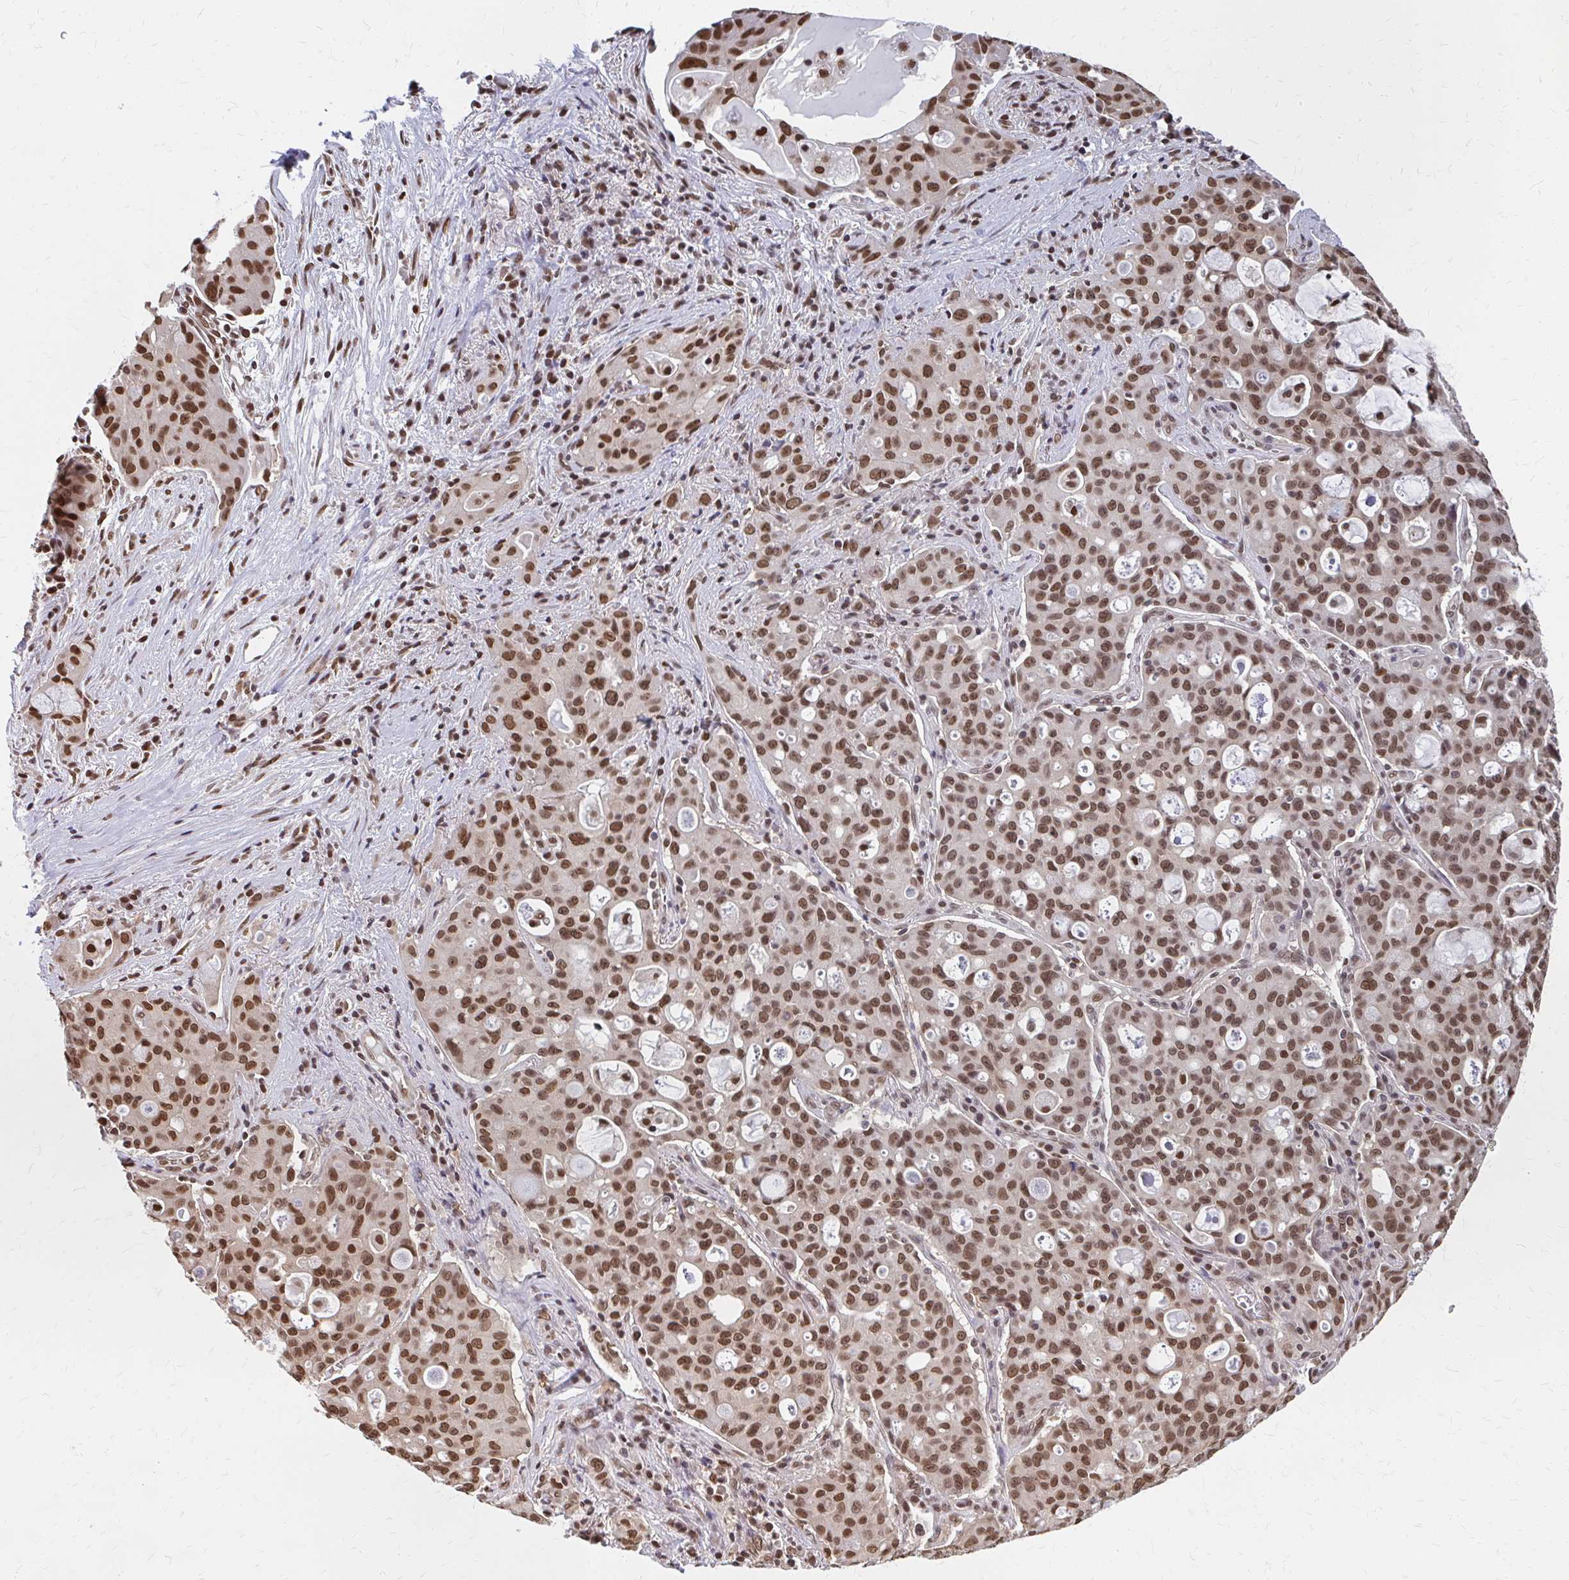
{"staining": {"intensity": "moderate", "quantity": ">75%", "location": "nuclear"}, "tissue": "lung cancer", "cell_type": "Tumor cells", "image_type": "cancer", "snomed": [{"axis": "morphology", "description": "Adenocarcinoma, NOS"}, {"axis": "topography", "description": "Lung"}], "caption": "This image reveals immunohistochemistry staining of human lung cancer, with medium moderate nuclear expression in approximately >75% of tumor cells.", "gene": "XPO1", "patient": {"sex": "female", "age": 44}}